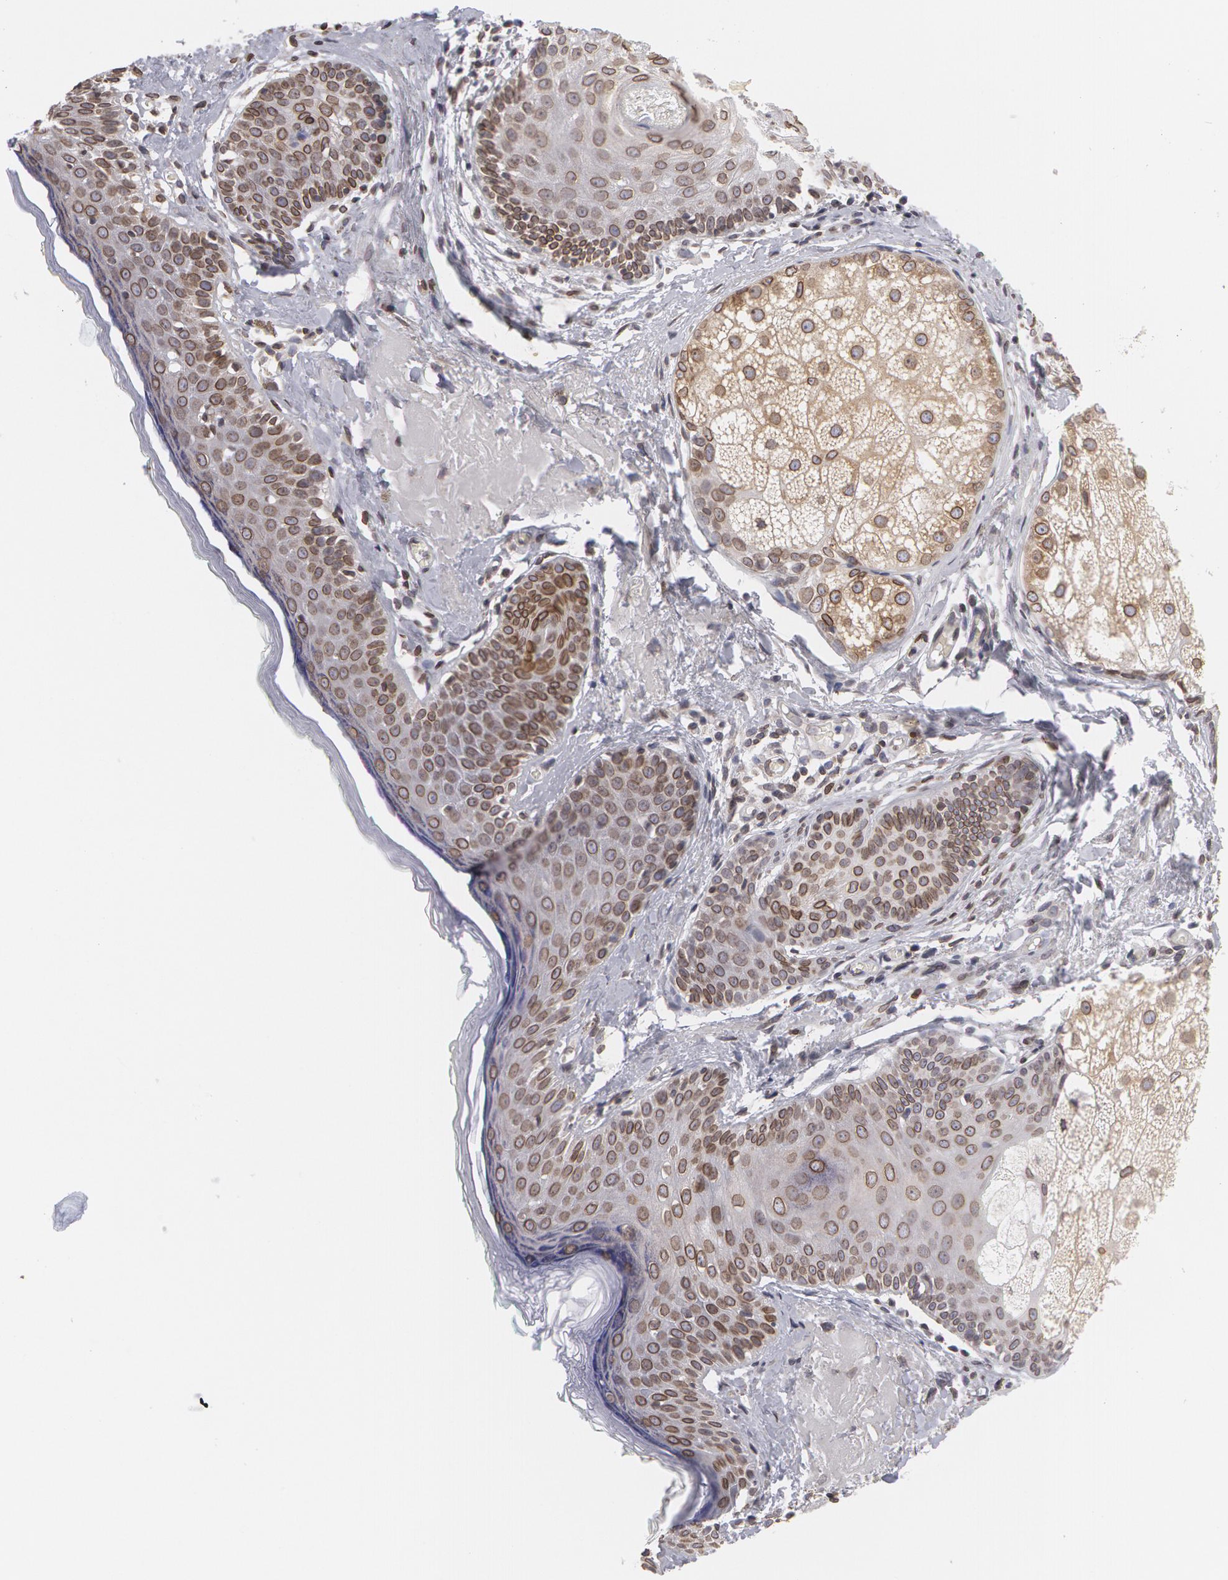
{"staining": {"intensity": "moderate", "quantity": ">75%", "location": "nuclear"}, "tissue": "skin cancer", "cell_type": "Tumor cells", "image_type": "cancer", "snomed": [{"axis": "morphology", "description": "Basal cell carcinoma"}, {"axis": "topography", "description": "Skin"}], "caption": "Immunohistochemical staining of human skin basal cell carcinoma exhibits medium levels of moderate nuclear staining in about >75% of tumor cells.", "gene": "EMD", "patient": {"sex": "male", "age": 63}}